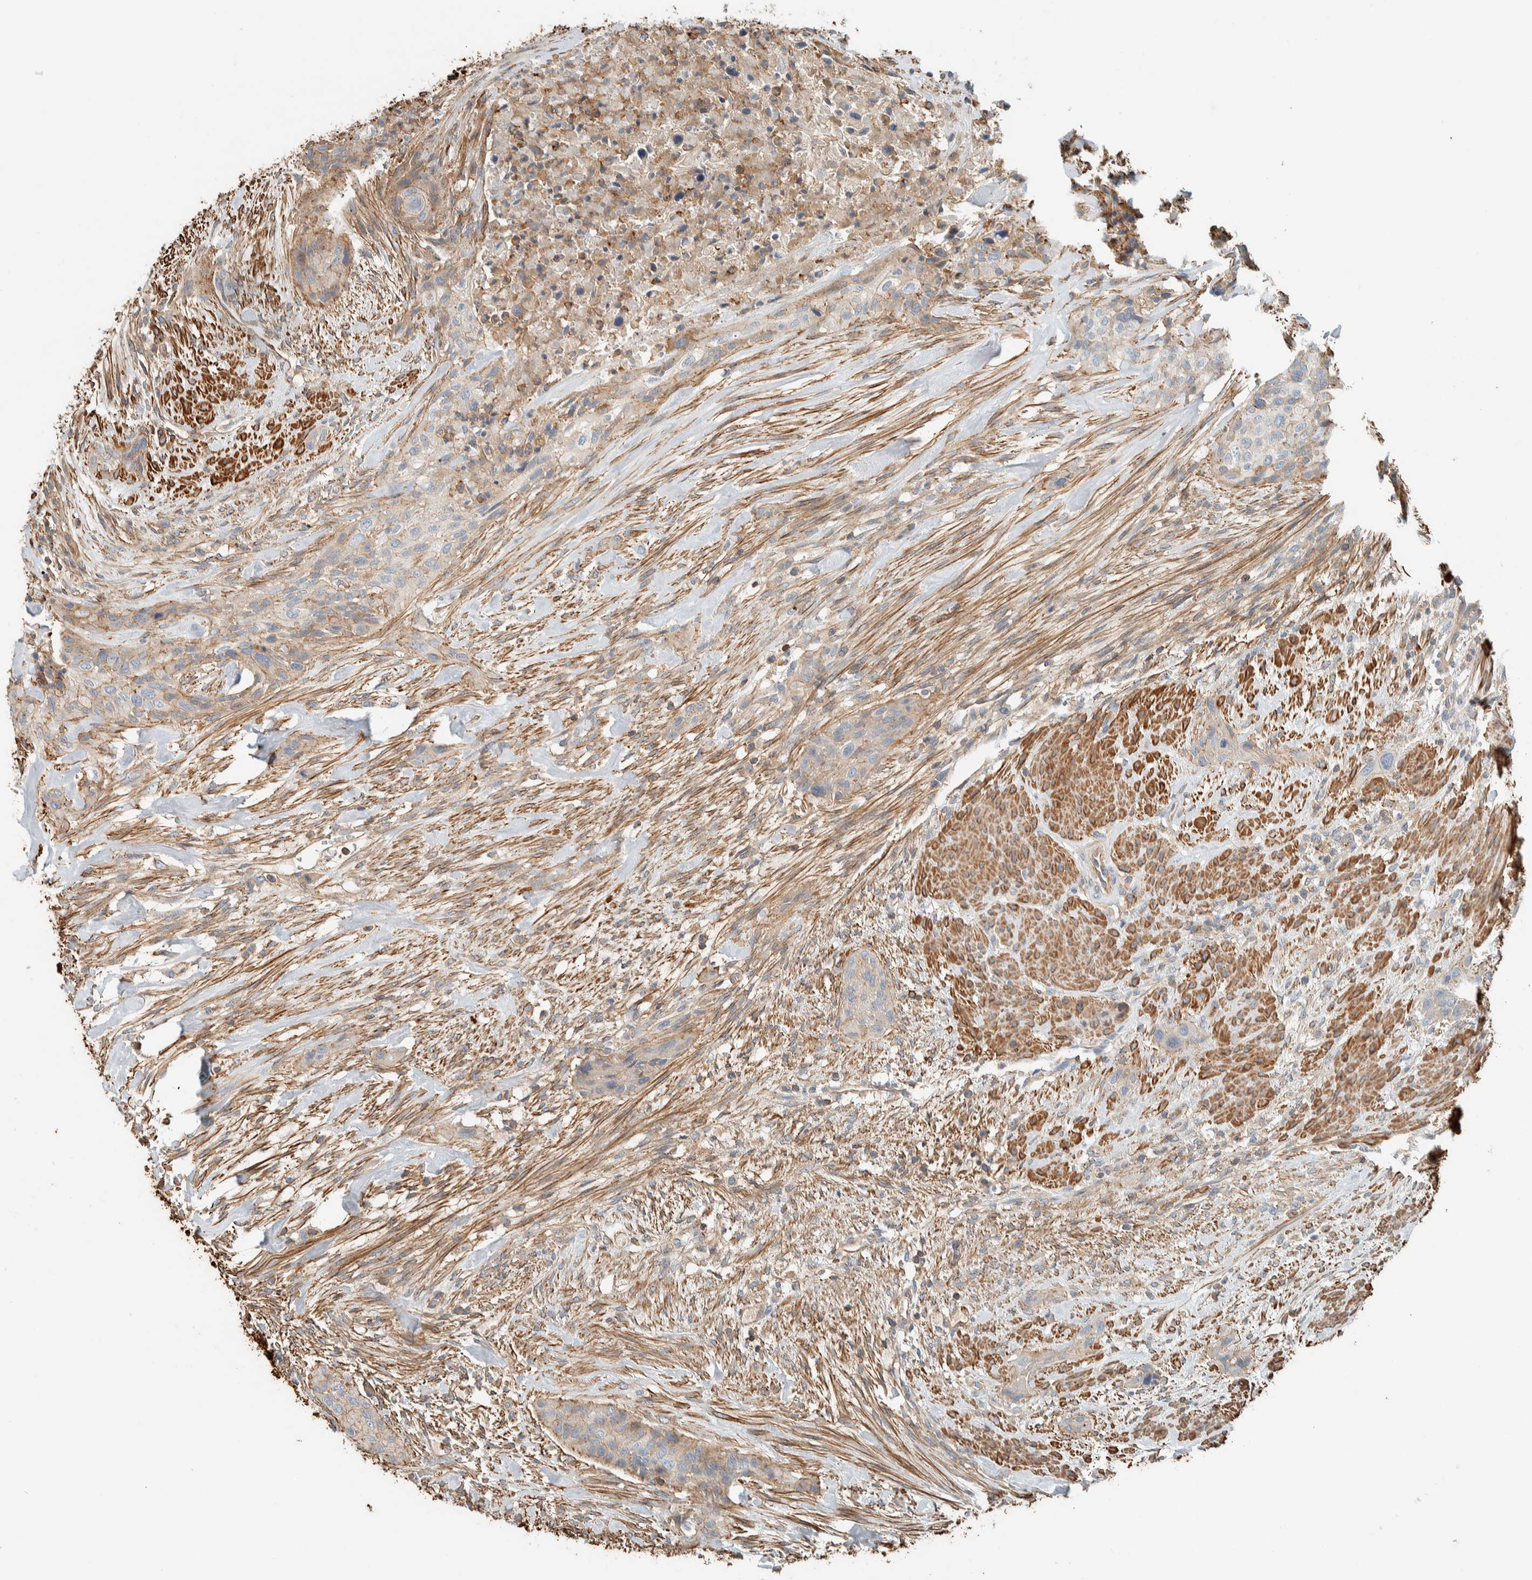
{"staining": {"intensity": "weak", "quantity": "<25%", "location": "cytoplasmic/membranous"}, "tissue": "urothelial cancer", "cell_type": "Tumor cells", "image_type": "cancer", "snomed": [{"axis": "morphology", "description": "Urothelial carcinoma, High grade"}, {"axis": "topography", "description": "Urinary bladder"}], "caption": "This is a micrograph of immunohistochemistry (IHC) staining of urothelial cancer, which shows no positivity in tumor cells.", "gene": "CTBP2", "patient": {"sex": "male", "age": 35}}